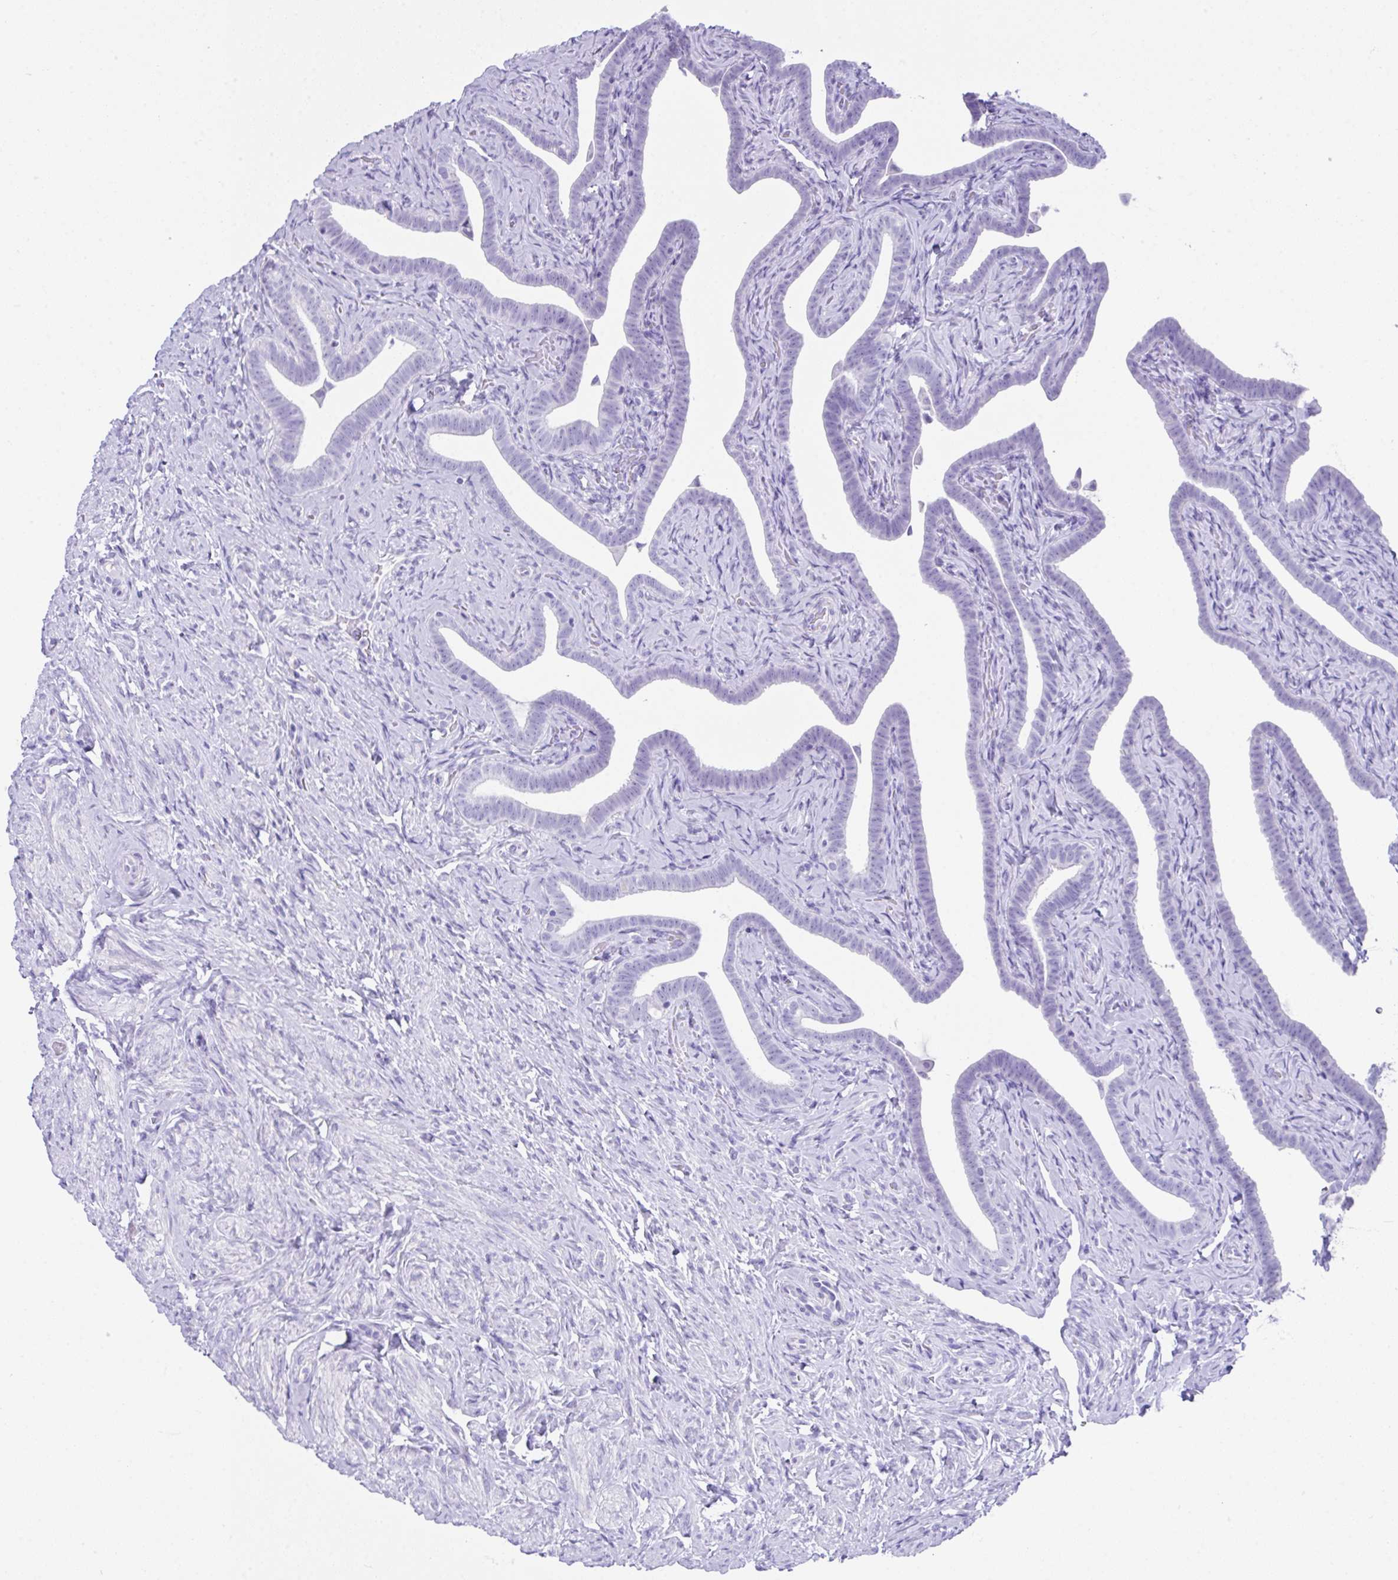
{"staining": {"intensity": "negative", "quantity": "none", "location": "none"}, "tissue": "fallopian tube", "cell_type": "Glandular cells", "image_type": "normal", "snomed": [{"axis": "morphology", "description": "Normal tissue, NOS"}, {"axis": "topography", "description": "Fallopian tube"}], "caption": "A high-resolution micrograph shows IHC staining of normal fallopian tube, which reveals no significant positivity in glandular cells. The staining was performed using DAB (3,3'-diaminobenzidine) to visualize the protein expression in brown, while the nuclei were stained in blue with hematoxylin (Magnification: 20x).", "gene": "LGALS4", "patient": {"sex": "female", "age": 69}}